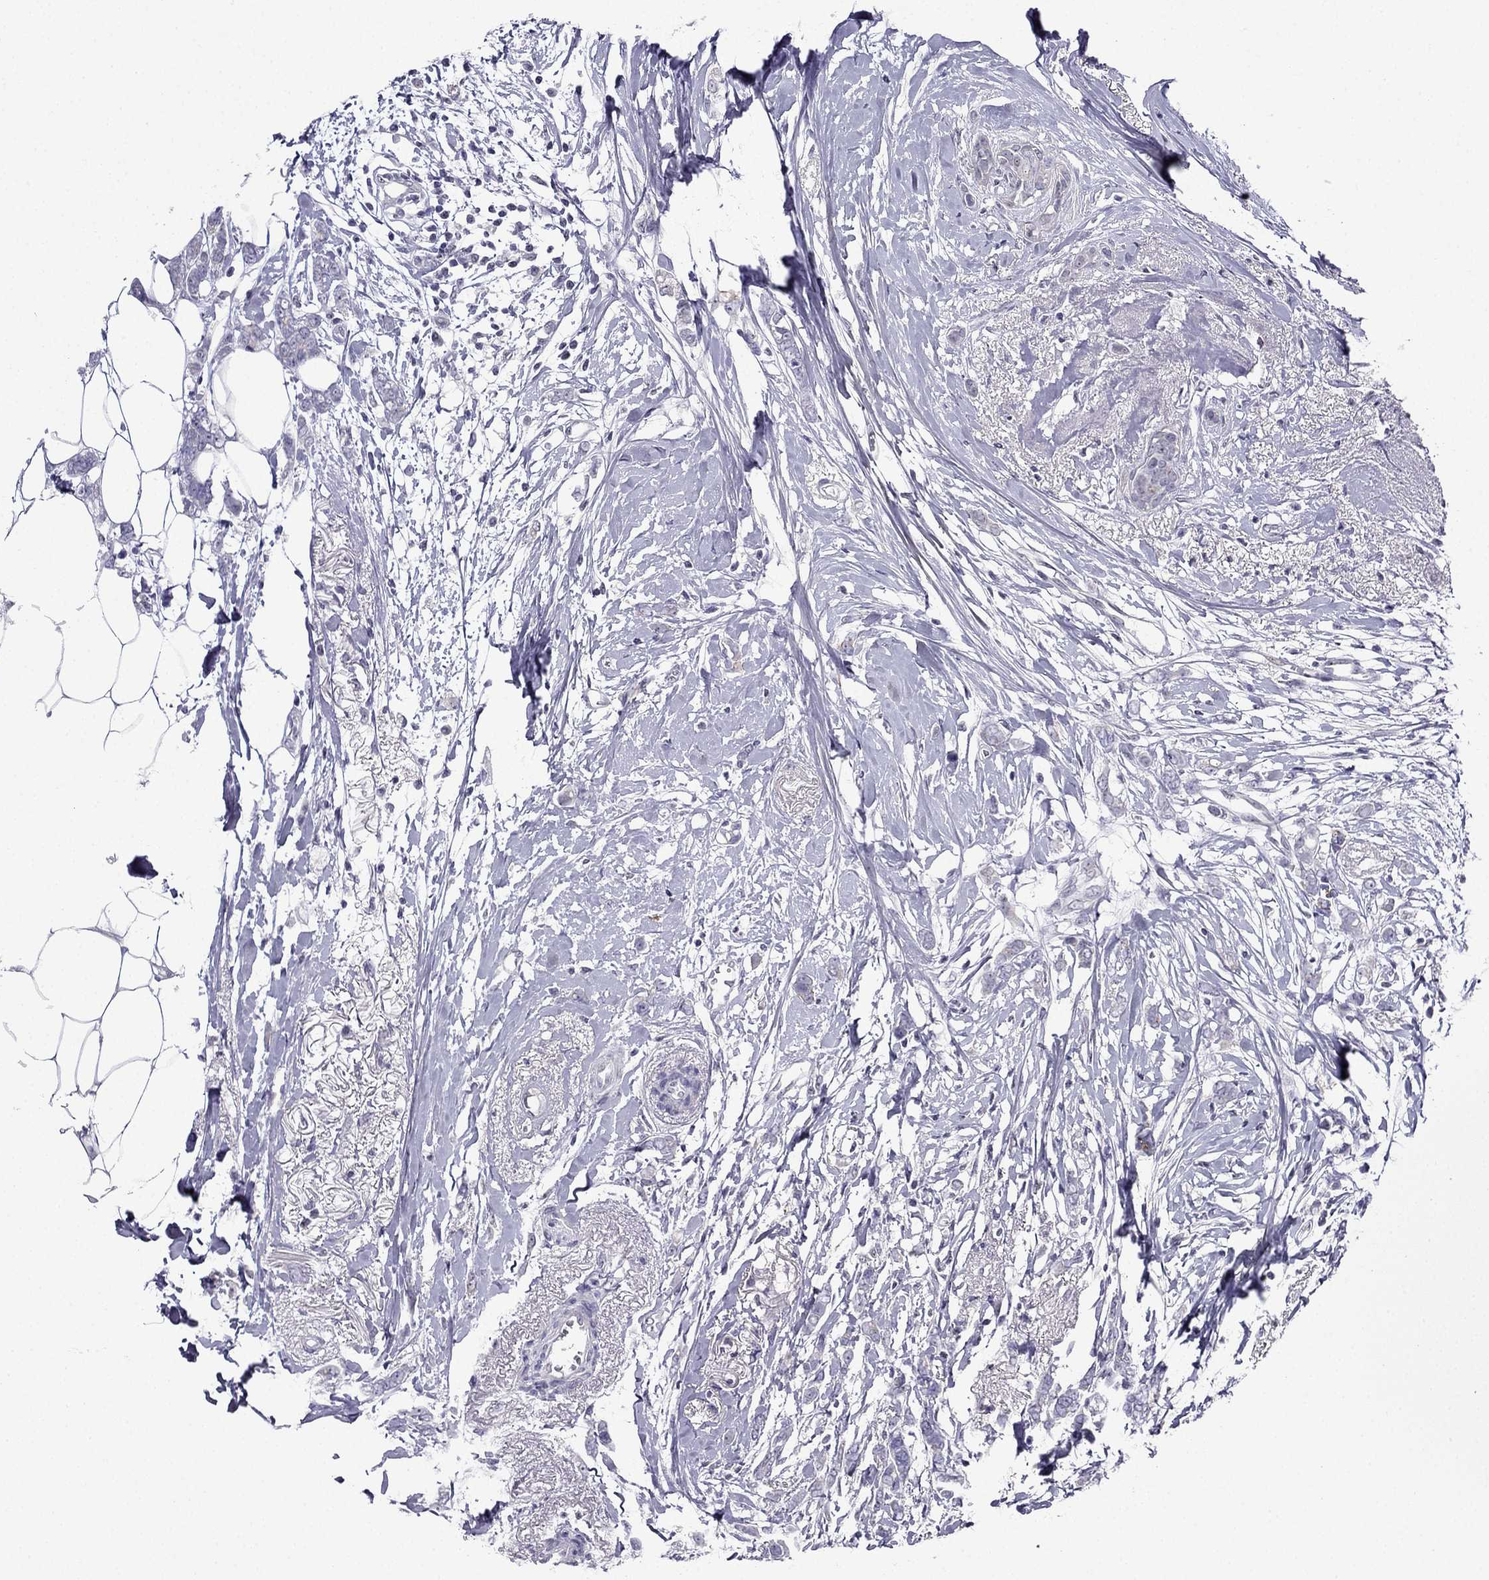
{"staining": {"intensity": "negative", "quantity": "none", "location": "none"}, "tissue": "breast cancer", "cell_type": "Tumor cells", "image_type": "cancer", "snomed": [{"axis": "morphology", "description": "Duct carcinoma"}, {"axis": "topography", "description": "Breast"}], "caption": "This is an immunohistochemistry (IHC) image of human breast infiltrating ductal carcinoma. There is no expression in tumor cells.", "gene": "POM121L12", "patient": {"sex": "female", "age": 40}}